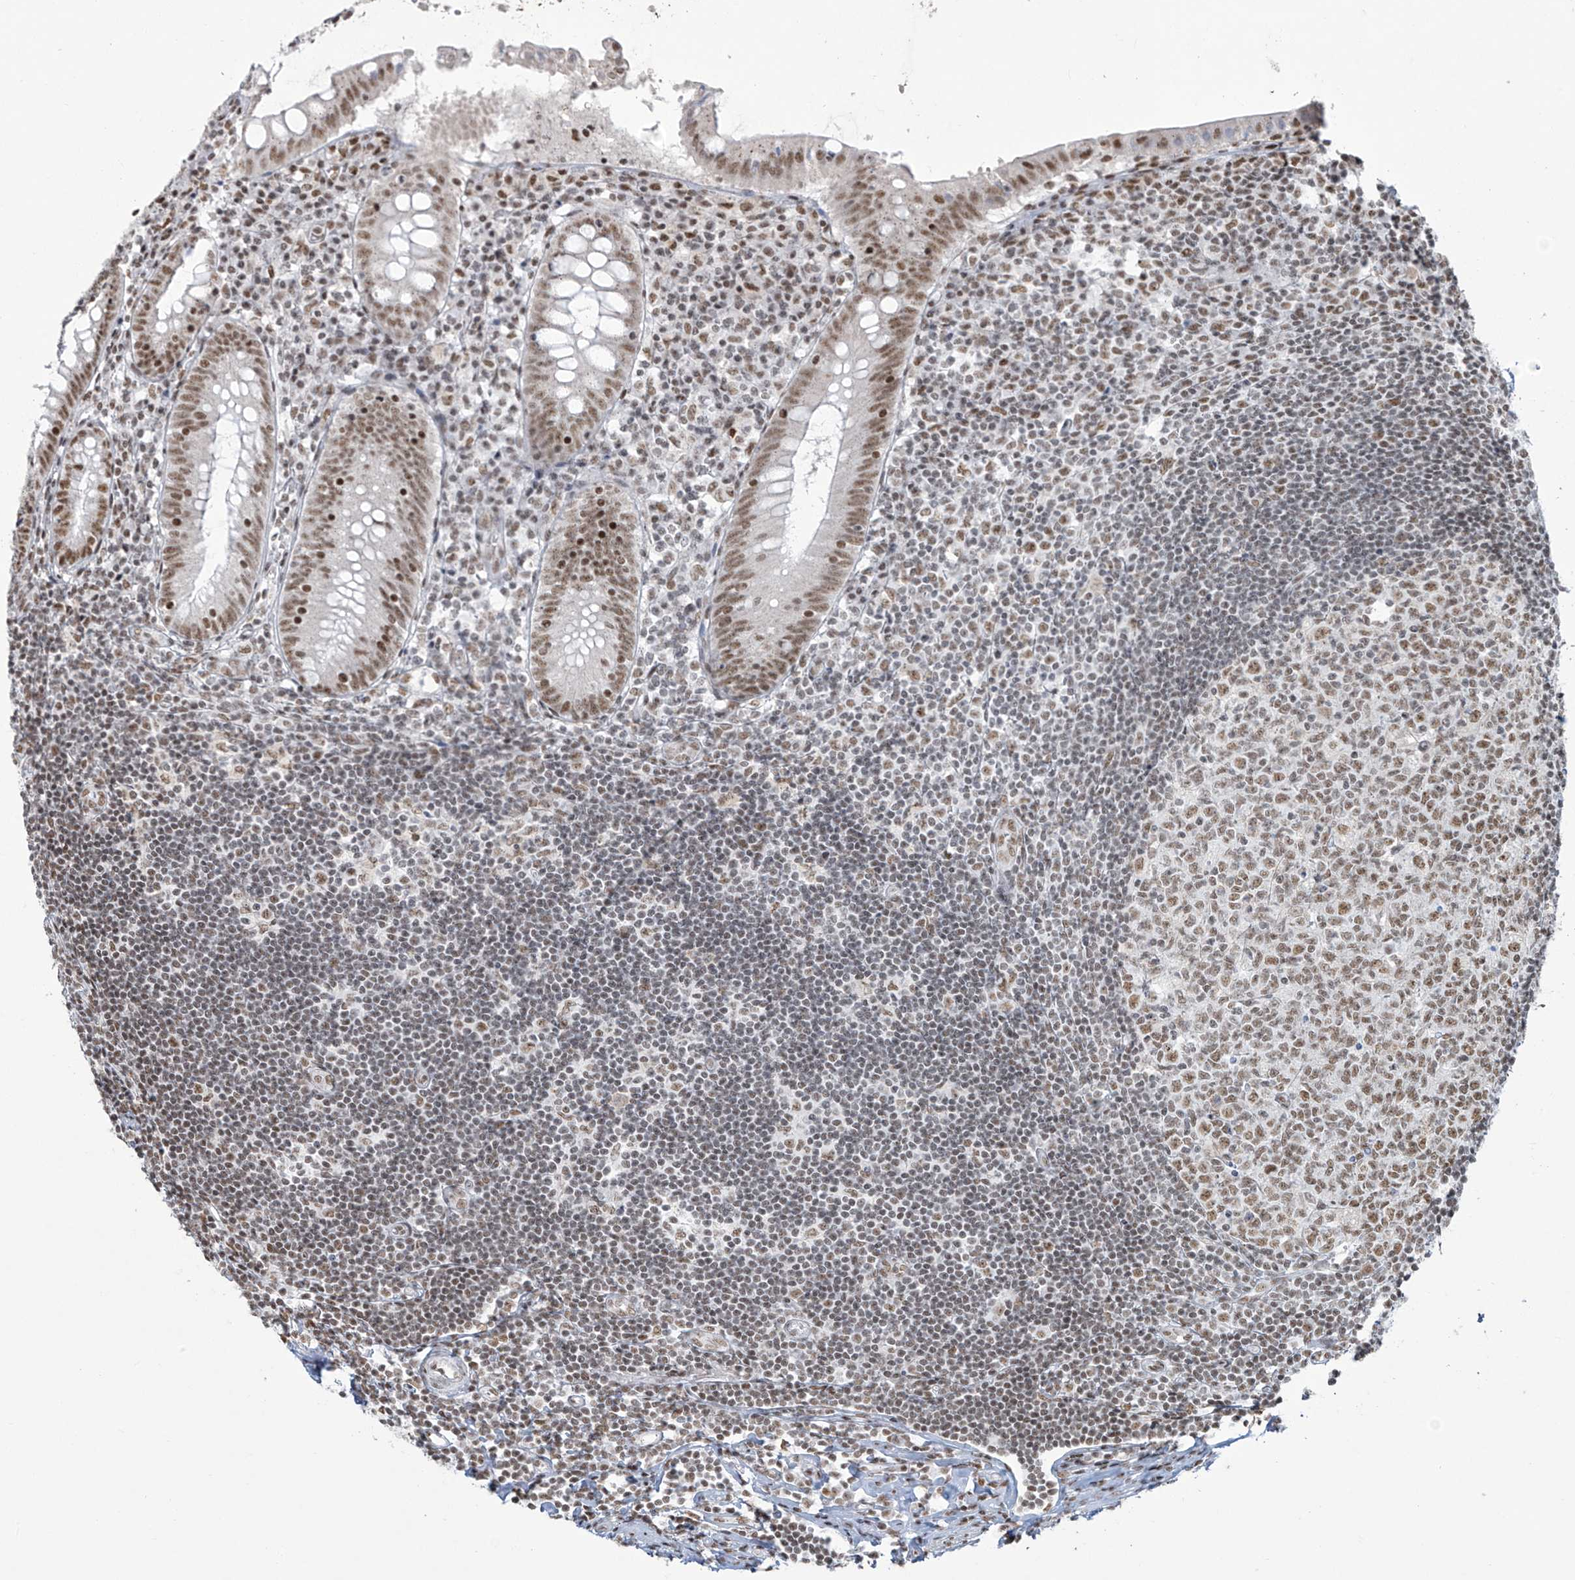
{"staining": {"intensity": "moderate", "quantity": ">75%", "location": "nuclear"}, "tissue": "appendix", "cell_type": "Glandular cells", "image_type": "normal", "snomed": [{"axis": "morphology", "description": "Normal tissue, NOS"}, {"axis": "topography", "description": "Appendix"}], "caption": "This is an image of immunohistochemistry (IHC) staining of benign appendix, which shows moderate positivity in the nuclear of glandular cells.", "gene": "MS4A6A", "patient": {"sex": "female", "age": 54}}